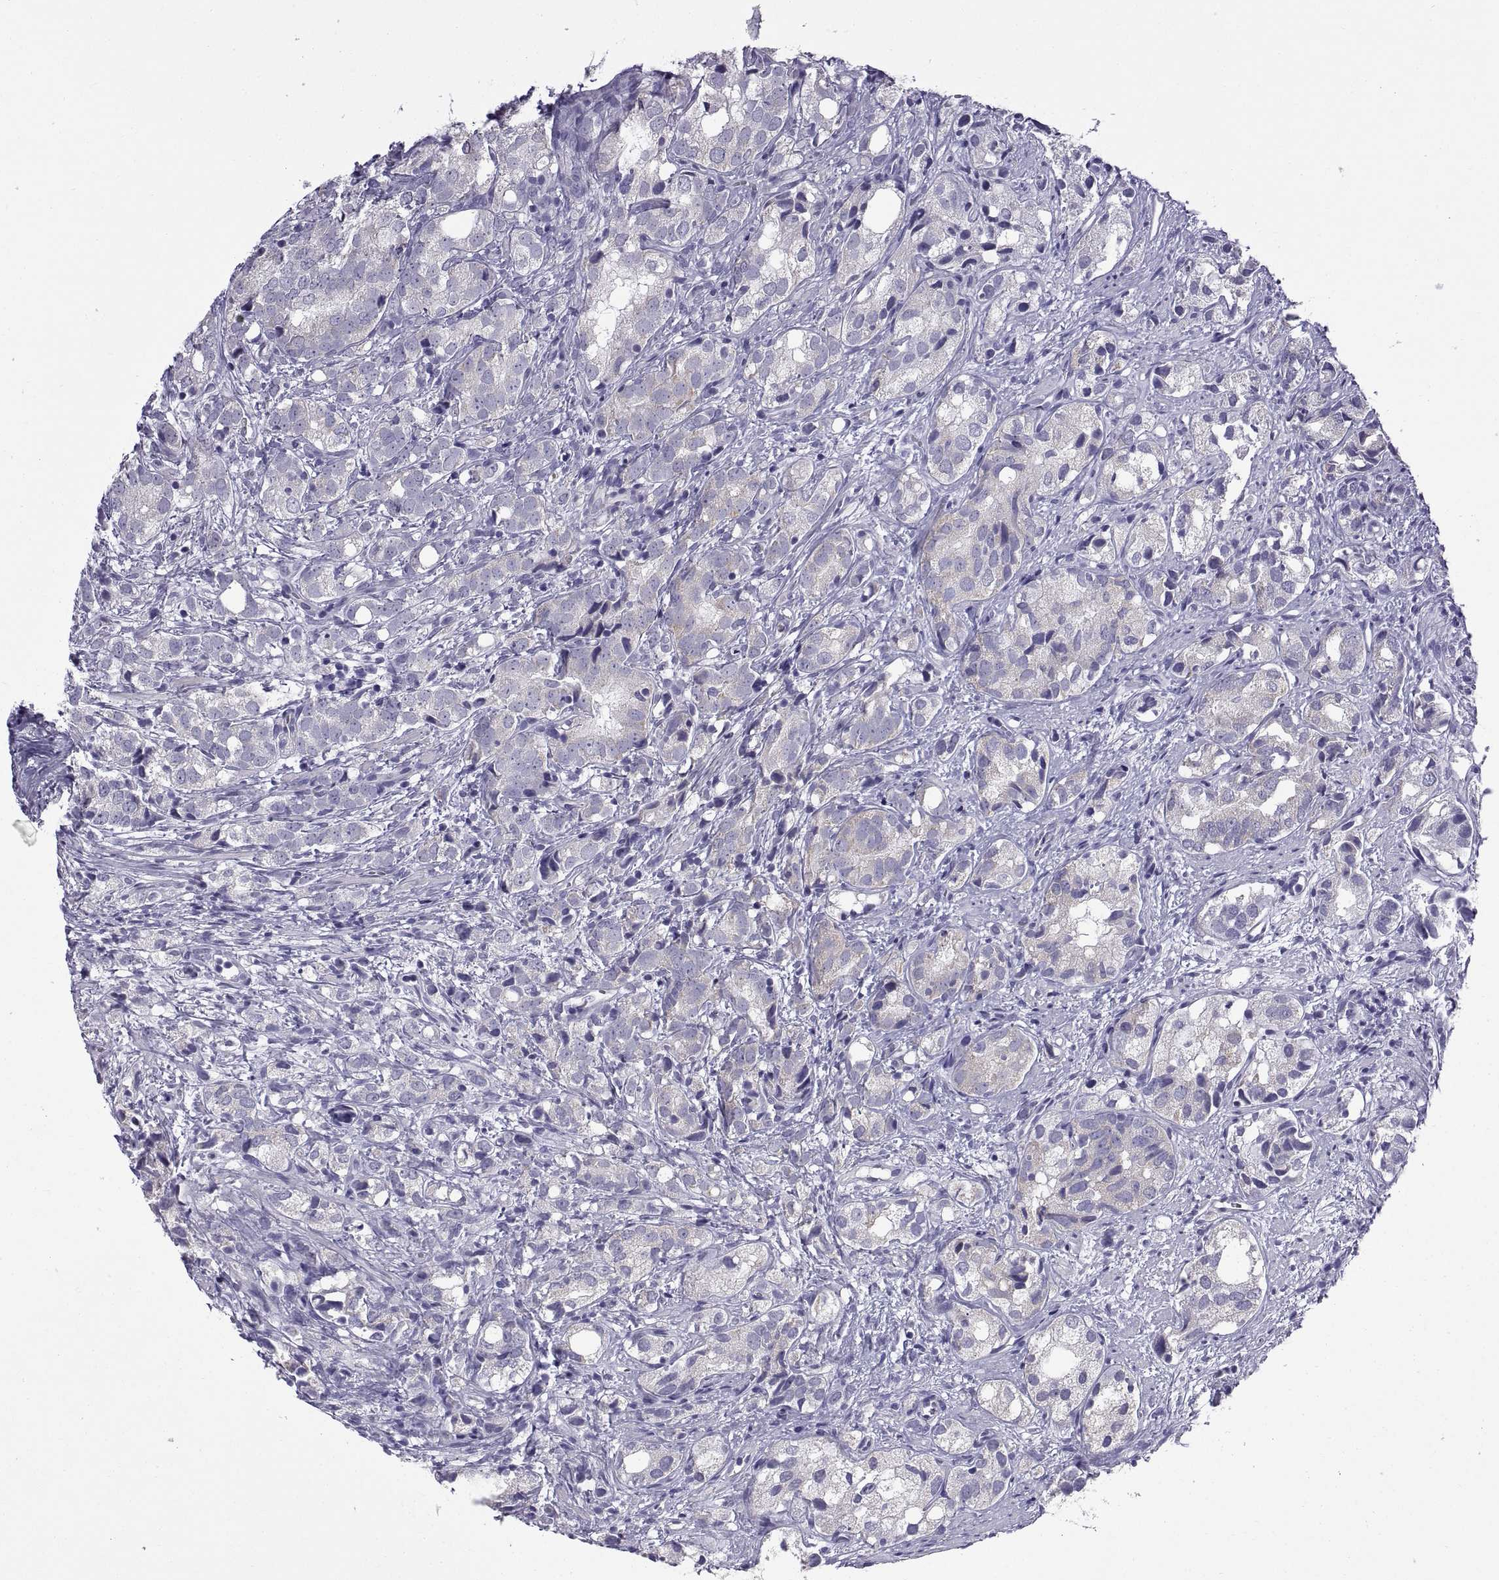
{"staining": {"intensity": "negative", "quantity": "none", "location": "none"}, "tissue": "prostate cancer", "cell_type": "Tumor cells", "image_type": "cancer", "snomed": [{"axis": "morphology", "description": "Adenocarcinoma, High grade"}, {"axis": "topography", "description": "Prostate"}], "caption": "Prostate cancer was stained to show a protein in brown. There is no significant positivity in tumor cells.", "gene": "SPDYE1", "patient": {"sex": "male", "age": 82}}